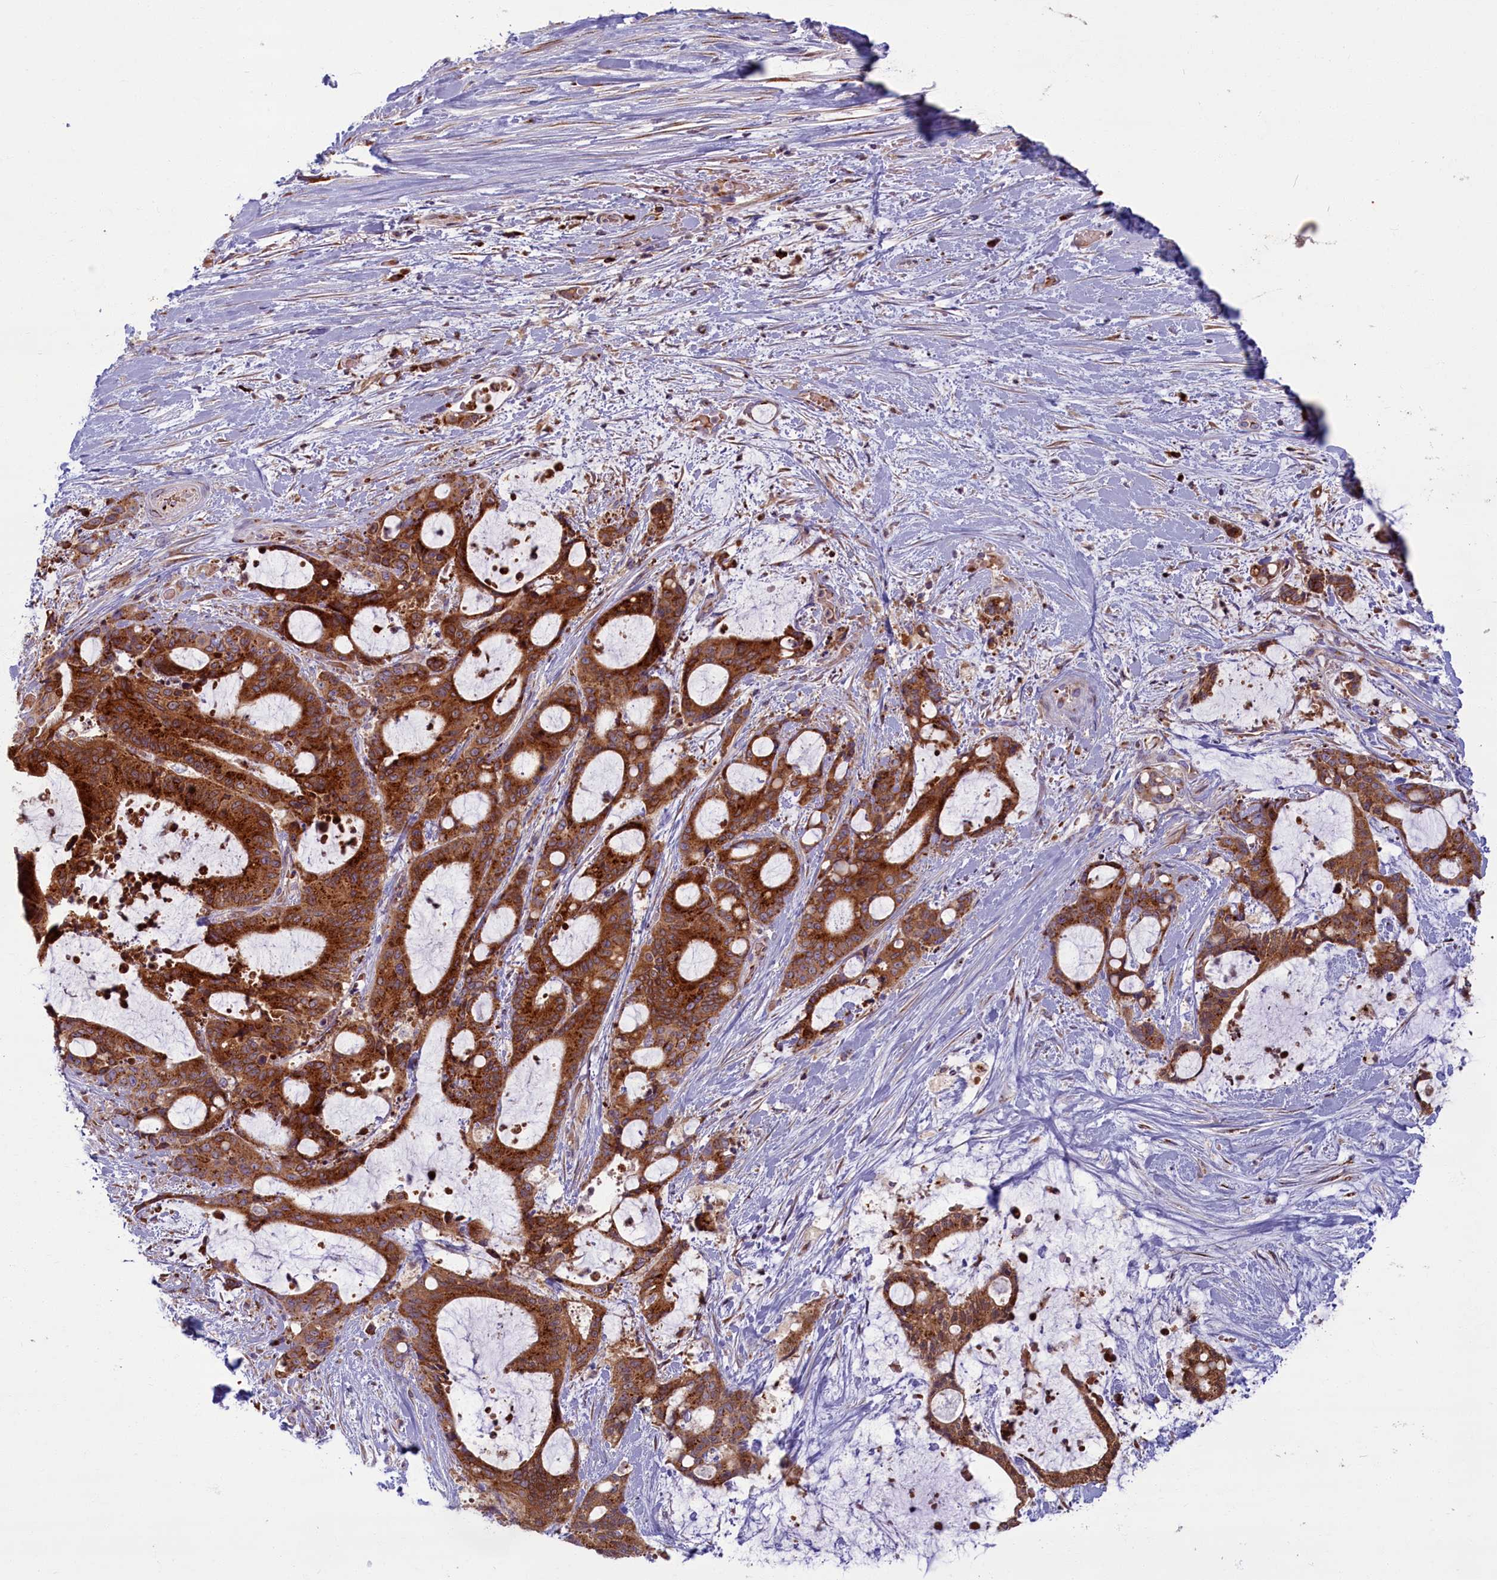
{"staining": {"intensity": "strong", "quantity": ">75%", "location": "cytoplasmic/membranous"}, "tissue": "liver cancer", "cell_type": "Tumor cells", "image_type": "cancer", "snomed": [{"axis": "morphology", "description": "Normal tissue, NOS"}, {"axis": "morphology", "description": "Cholangiocarcinoma"}, {"axis": "topography", "description": "Liver"}, {"axis": "topography", "description": "Peripheral nerve tissue"}], "caption": "The histopathology image exhibits immunohistochemical staining of liver cholangiocarcinoma. There is strong cytoplasmic/membranous expression is identified in about >75% of tumor cells.", "gene": "BLVRB", "patient": {"sex": "female", "age": 73}}